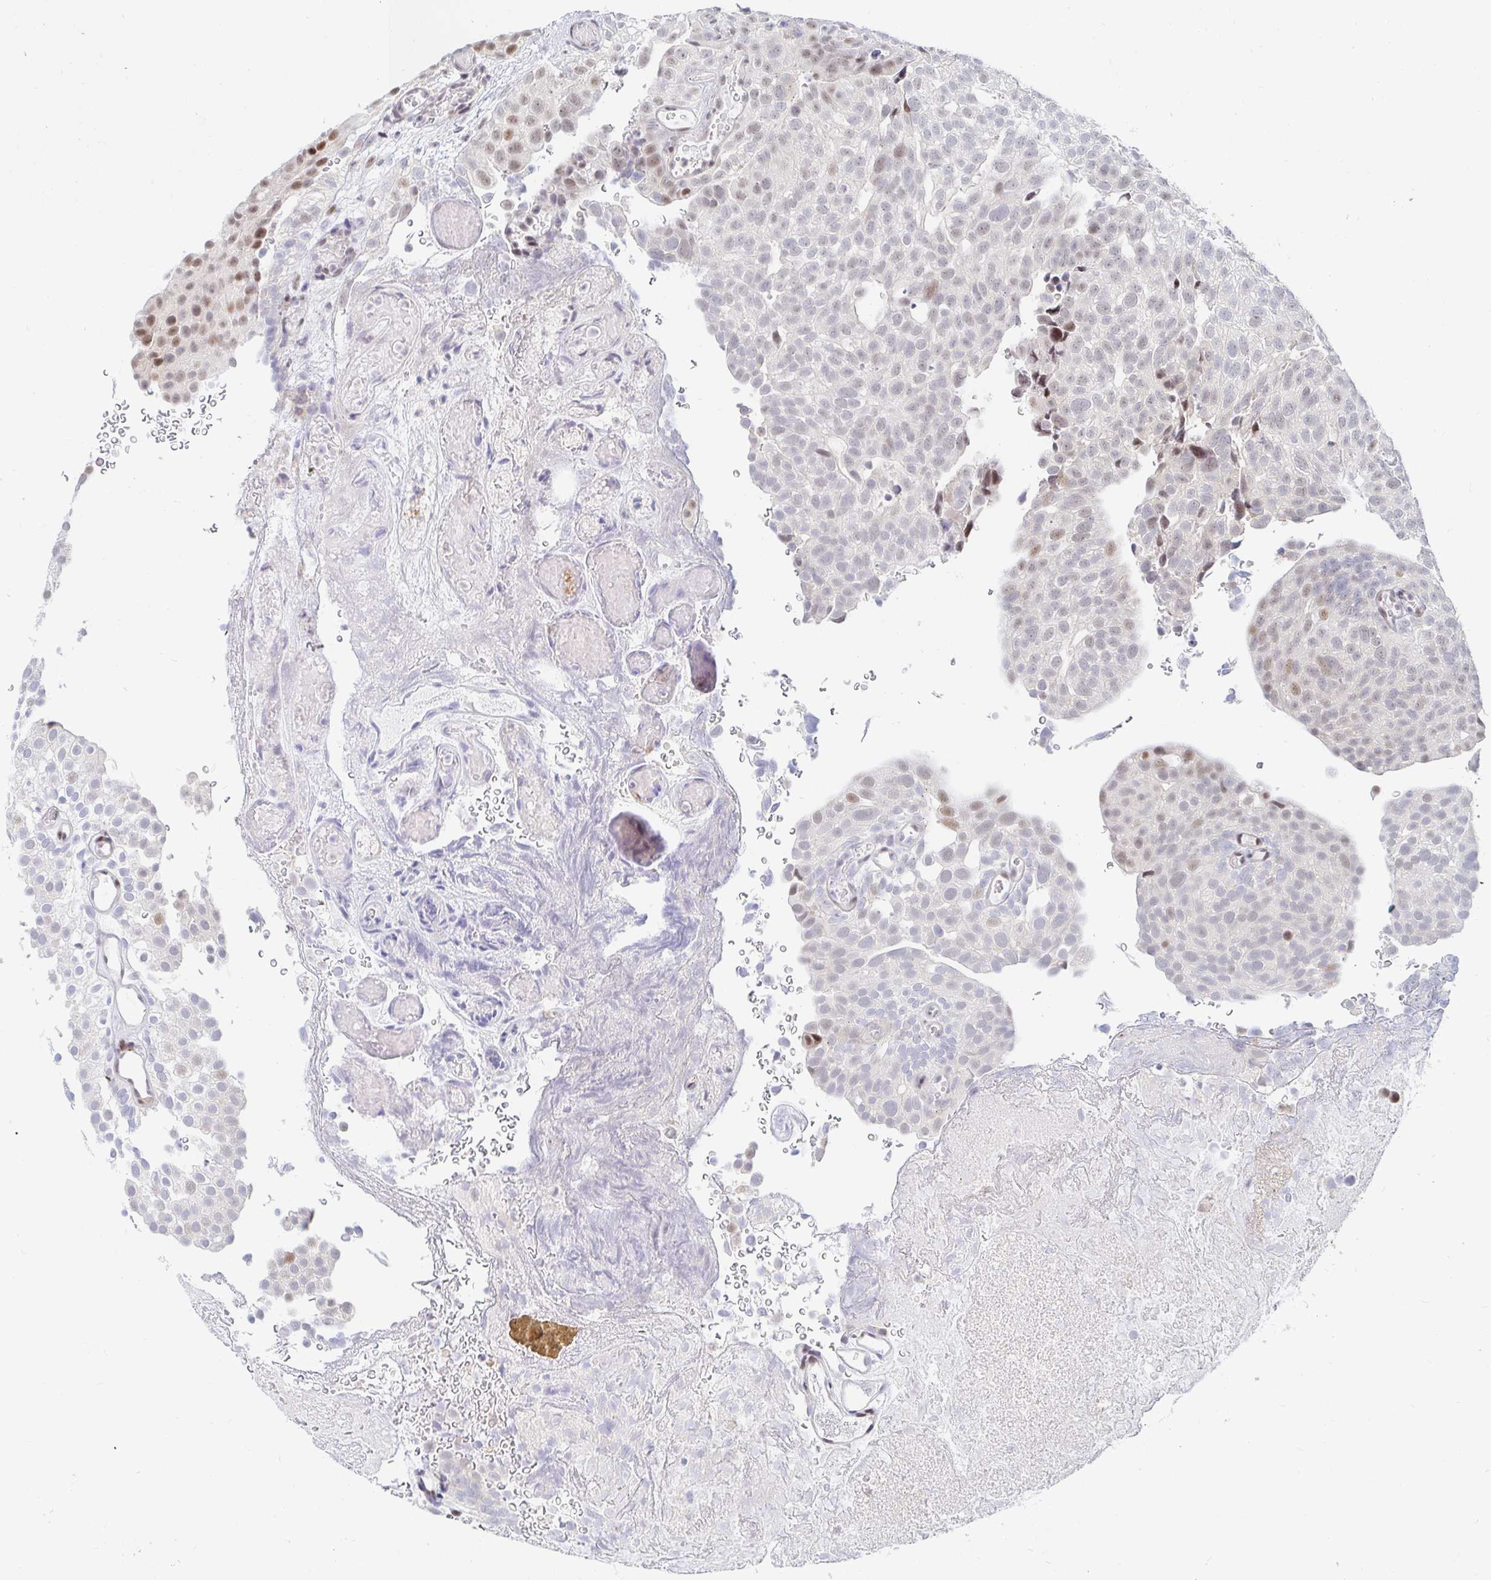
{"staining": {"intensity": "moderate", "quantity": "<25%", "location": "nuclear"}, "tissue": "urothelial cancer", "cell_type": "Tumor cells", "image_type": "cancer", "snomed": [{"axis": "morphology", "description": "Urothelial carcinoma, Low grade"}, {"axis": "topography", "description": "Urinary bladder"}], "caption": "This photomicrograph displays urothelial cancer stained with immunohistochemistry to label a protein in brown. The nuclear of tumor cells show moderate positivity for the protein. Nuclei are counter-stained blue.", "gene": "COL28A1", "patient": {"sex": "male", "age": 78}}